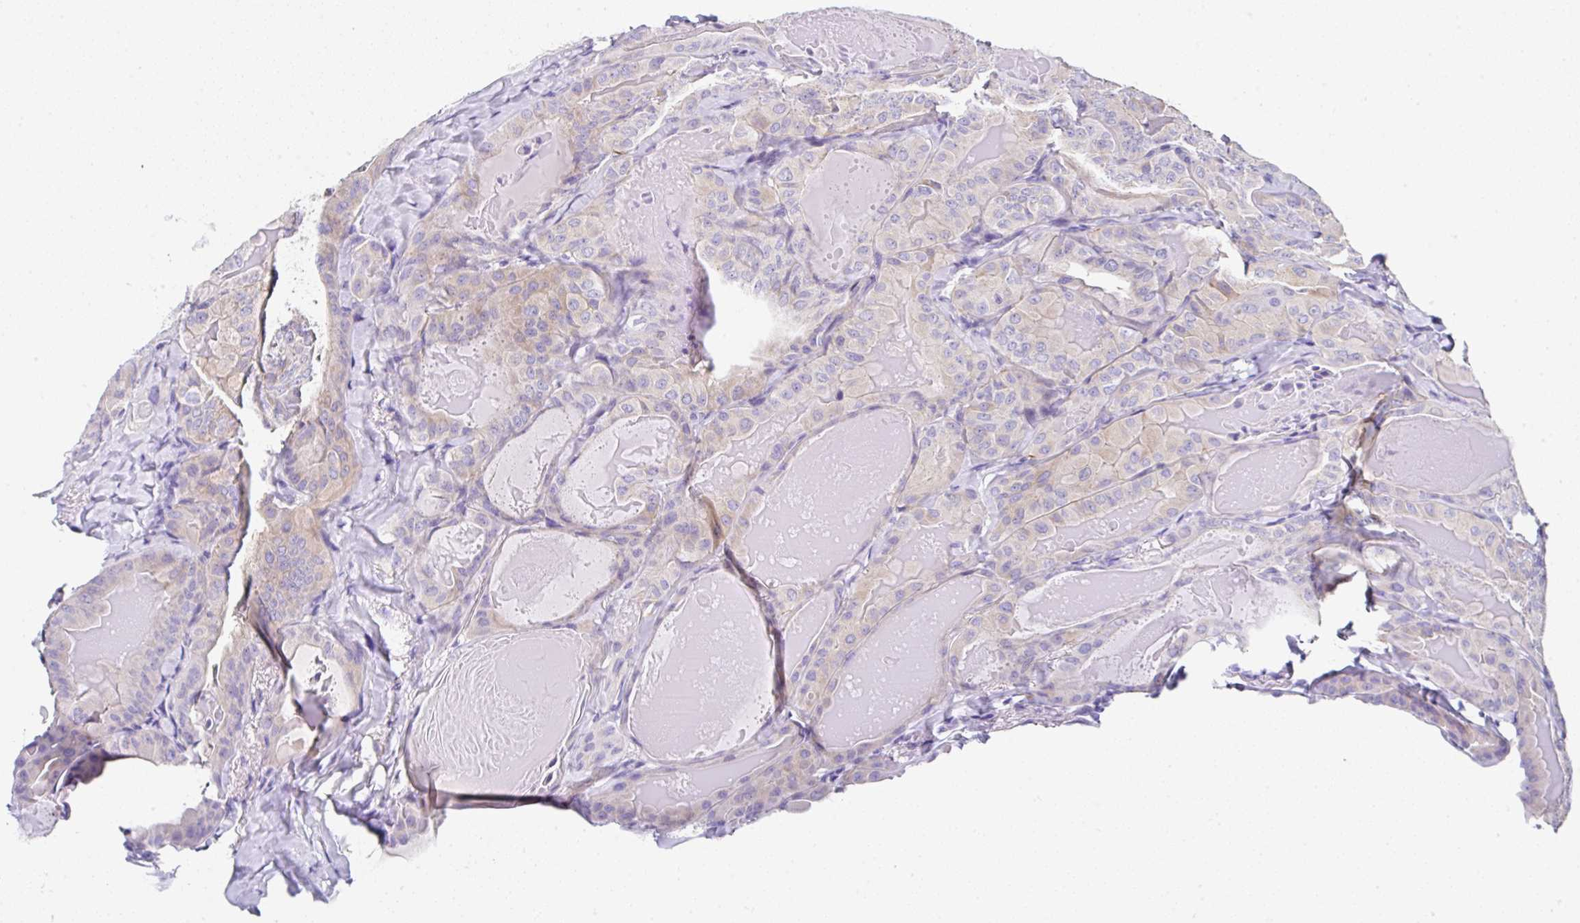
{"staining": {"intensity": "weak", "quantity": "25%-75%", "location": "cytoplasmic/membranous"}, "tissue": "thyroid cancer", "cell_type": "Tumor cells", "image_type": "cancer", "snomed": [{"axis": "morphology", "description": "Papillary adenocarcinoma, NOS"}, {"axis": "topography", "description": "Thyroid gland"}], "caption": "A photomicrograph of papillary adenocarcinoma (thyroid) stained for a protein shows weak cytoplasmic/membranous brown staining in tumor cells. (DAB (3,3'-diaminobenzidine) IHC with brightfield microscopy, high magnification).", "gene": "PPFIA4", "patient": {"sex": "female", "age": 68}}